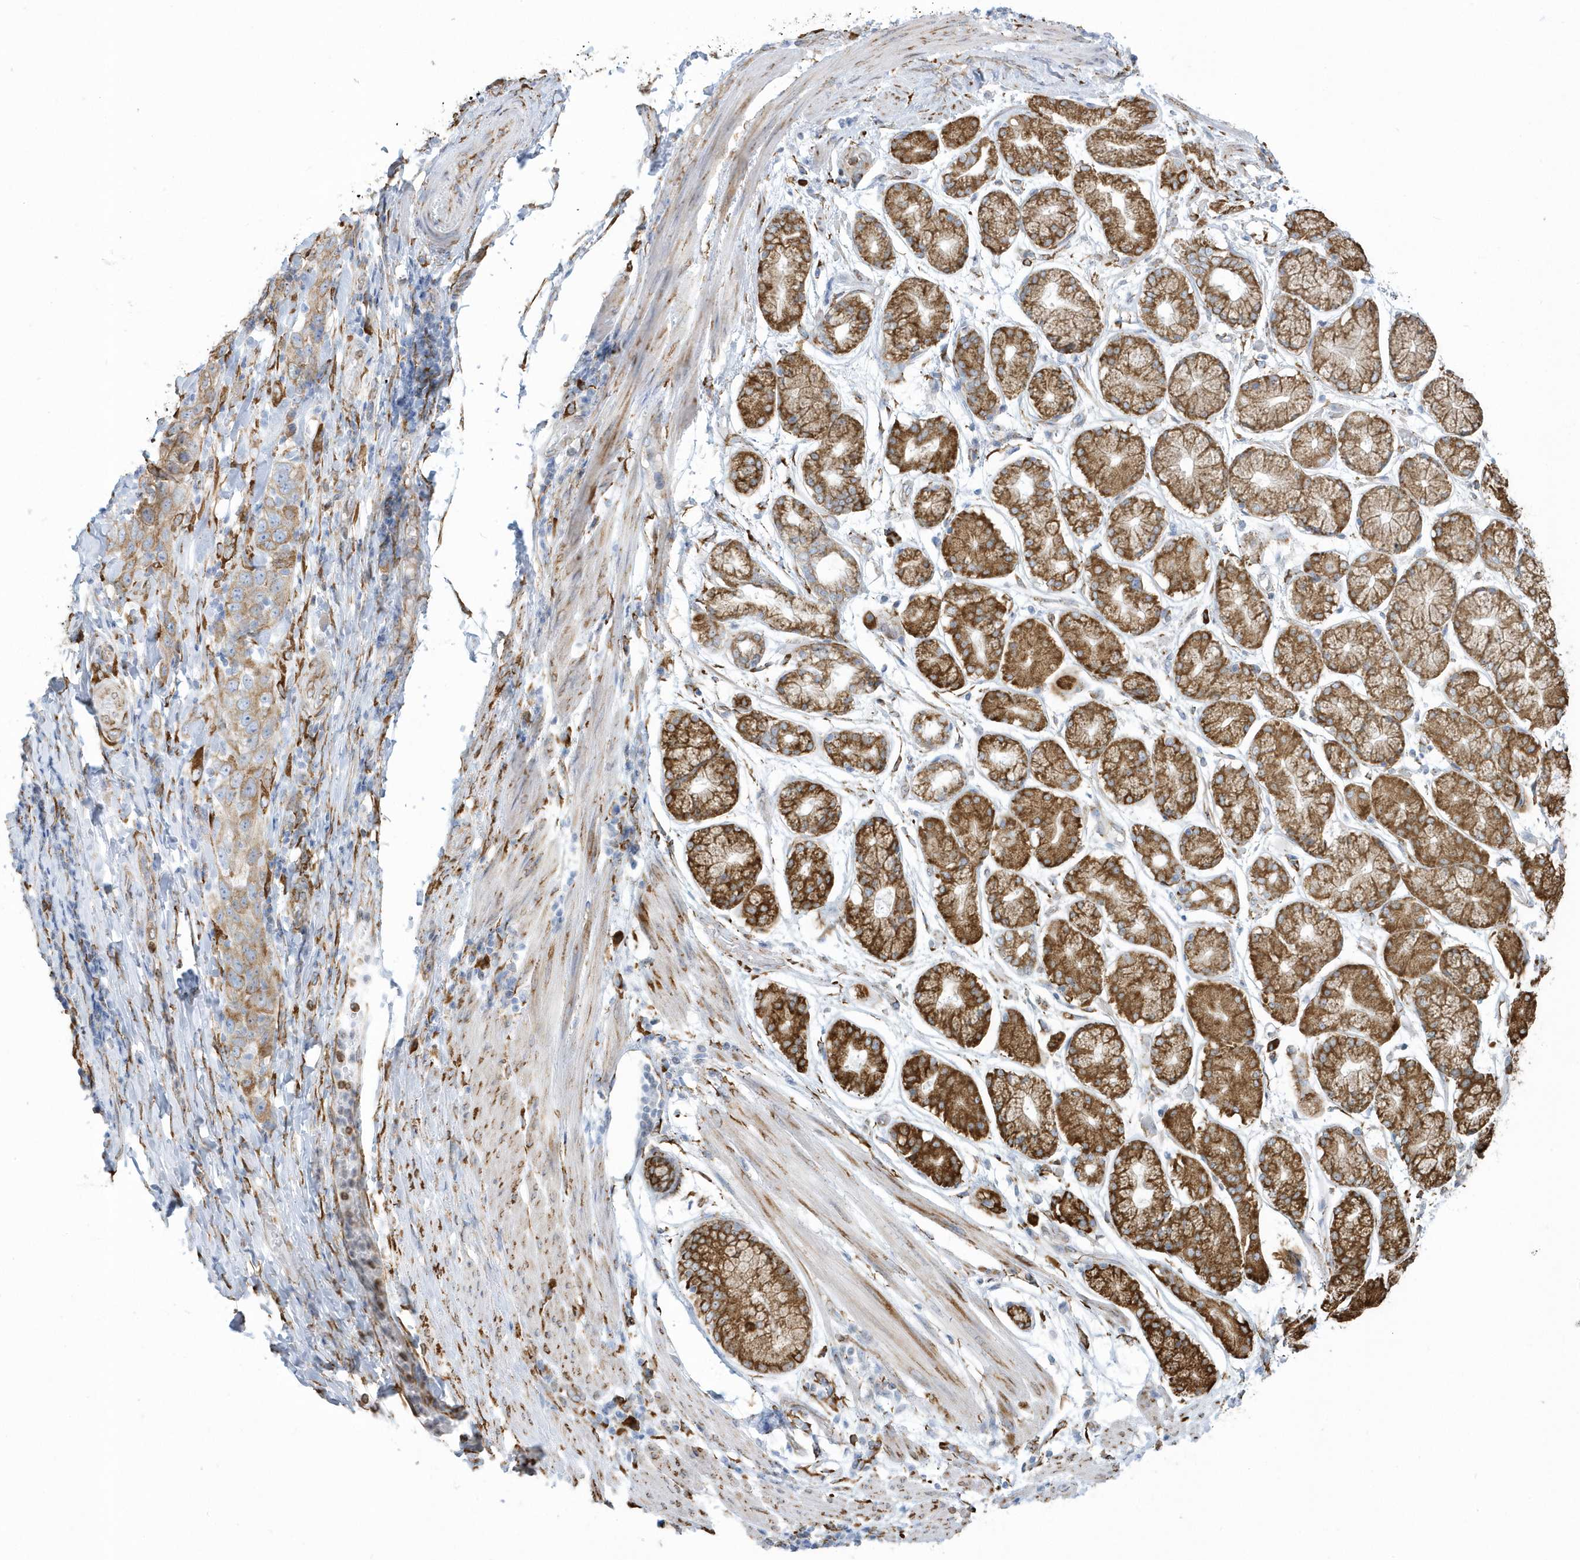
{"staining": {"intensity": "moderate", "quantity": ">75%", "location": "cytoplasmic/membranous"}, "tissue": "stomach cancer", "cell_type": "Tumor cells", "image_type": "cancer", "snomed": [{"axis": "morphology", "description": "Normal tissue, NOS"}, {"axis": "morphology", "description": "Adenocarcinoma, NOS"}, {"axis": "topography", "description": "Lymph node"}, {"axis": "topography", "description": "Stomach"}], "caption": "Stomach cancer was stained to show a protein in brown. There is medium levels of moderate cytoplasmic/membranous positivity in approximately >75% of tumor cells.", "gene": "DCAF1", "patient": {"sex": "male", "age": 48}}